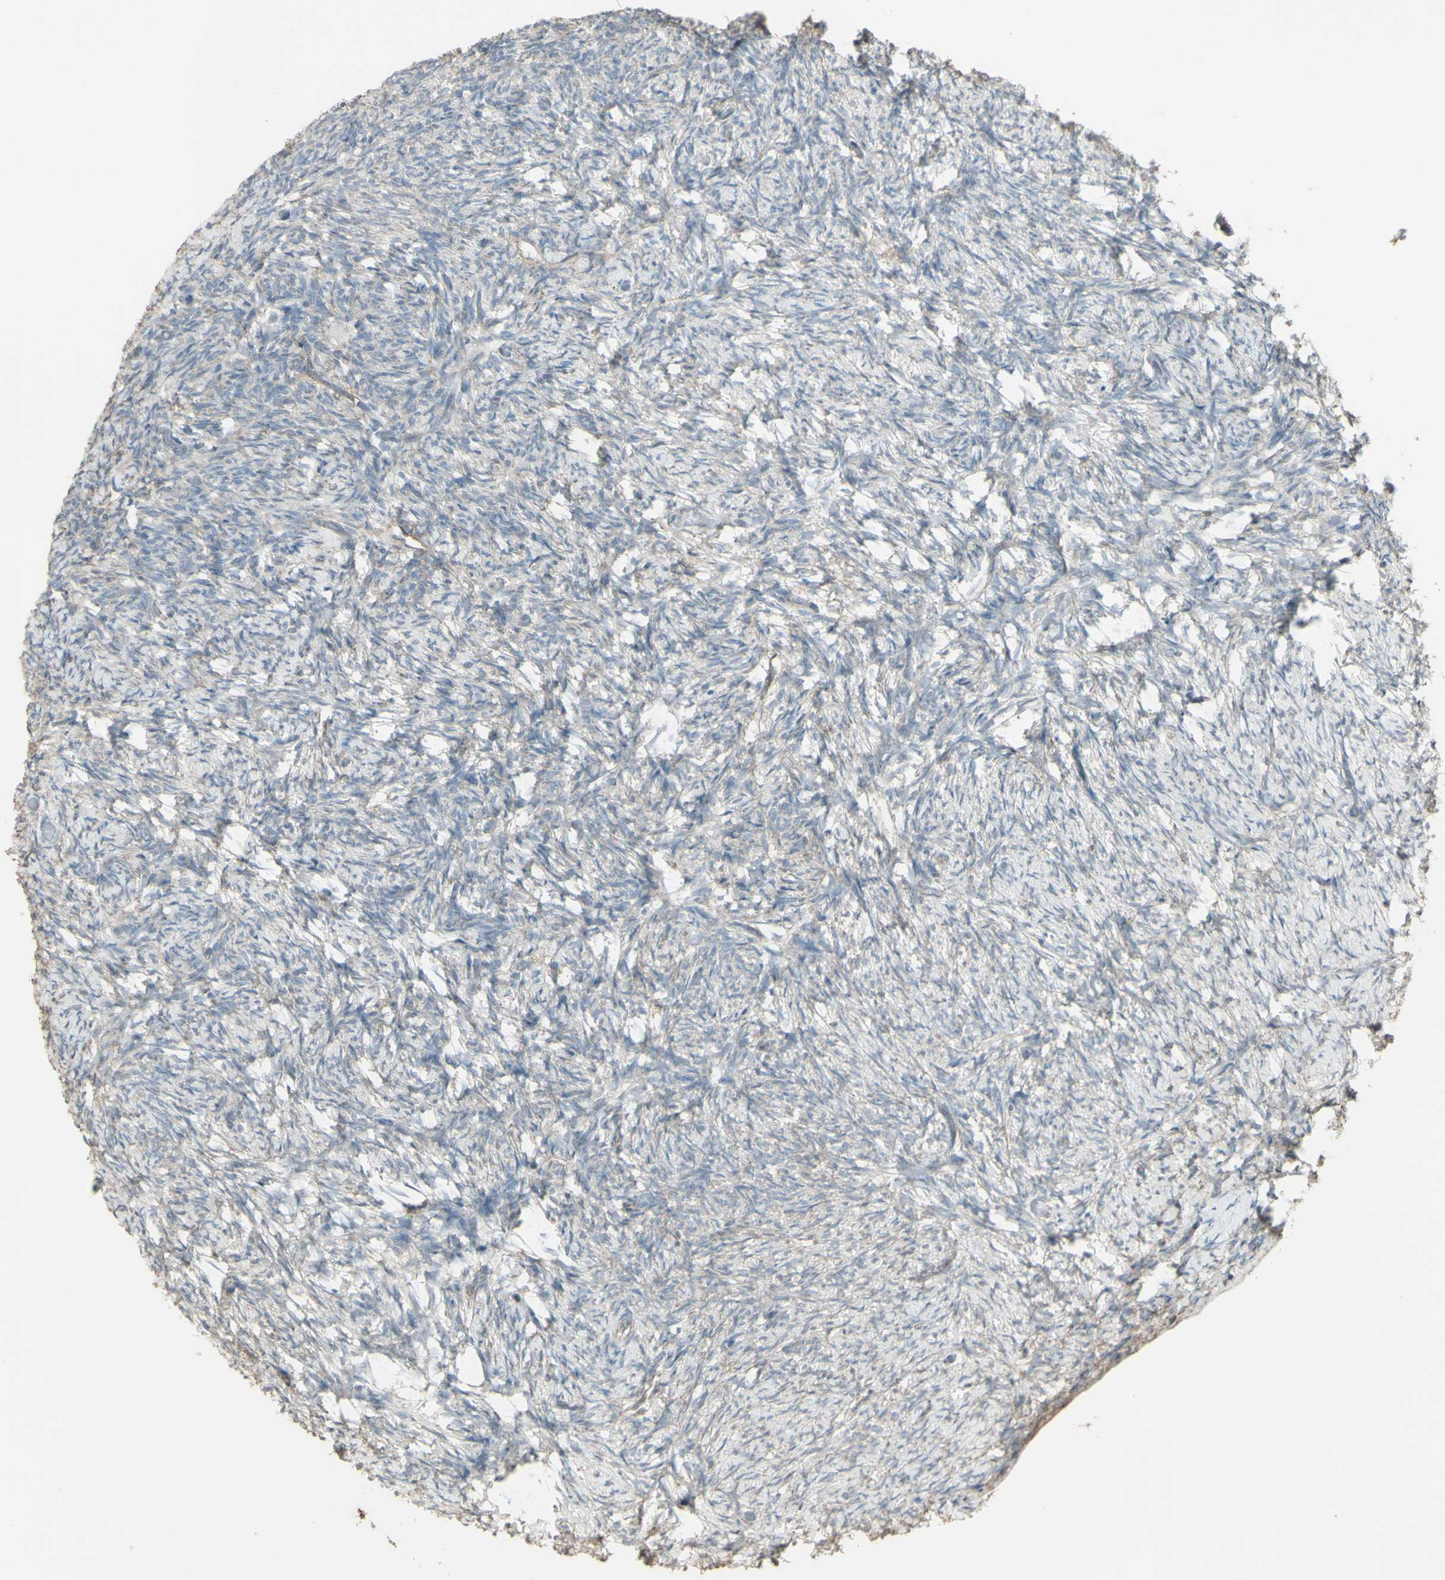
{"staining": {"intensity": "negative", "quantity": "none", "location": "none"}, "tissue": "ovary", "cell_type": "Ovarian stroma cells", "image_type": "normal", "snomed": [{"axis": "morphology", "description": "Normal tissue, NOS"}, {"axis": "topography", "description": "Ovary"}], "caption": "High power microscopy photomicrograph of an immunohistochemistry image of benign ovary, revealing no significant positivity in ovarian stroma cells. Nuclei are stained in blue.", "gene": "ENSG00000285526", "patient": {"sex": "female", "age": 60}}